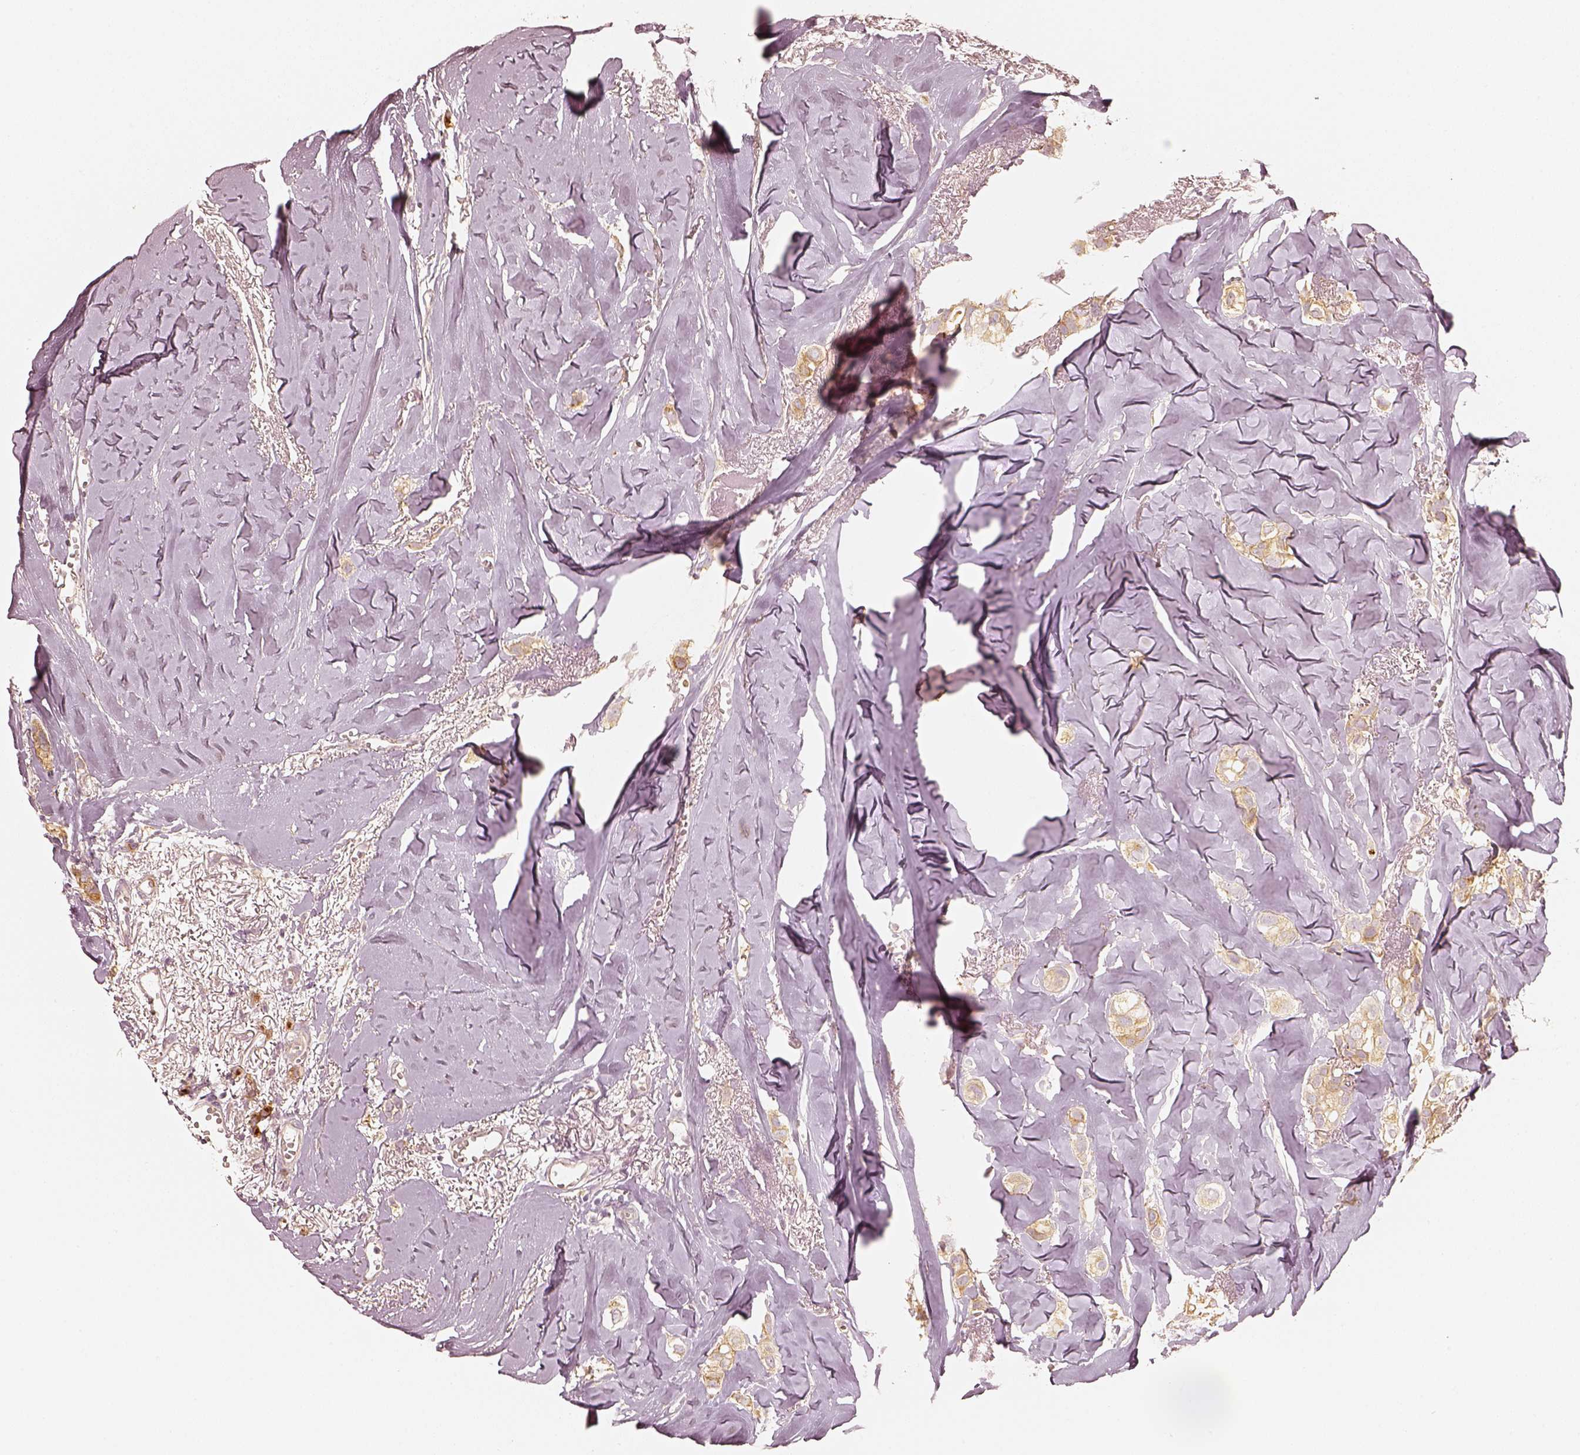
{"staining": {"intensity": "moderate", "quantity": ">75%", "location": "cytoplasmic/membranous"}, "tissue": "breast cancer", "cell_type": "Tumor cells", "image_type": "cancer", "snomed": [{"axis": "morphology", "description": "Duct carcinoma"}, {"axis": "topography", "description": "Breast"}], "caption": "High-magnification brightfield microscopy of breast cancer stained with DAB (3,3'-diaminobenzidine) (brown) and counterstained with hematoxylin (blue). tumor cells exhibit moderate cytoplasmic/membranous positivity is appreciated in approximately>75% of cells. The protein is stained brown, and the nuclei are stained in blue (DAB (3,3'-diaminobenzidine) IHC with brightfield microscopy, high magnification).", "gene": "GORASP2", "patient": {"sex": "female", "age": 85}}